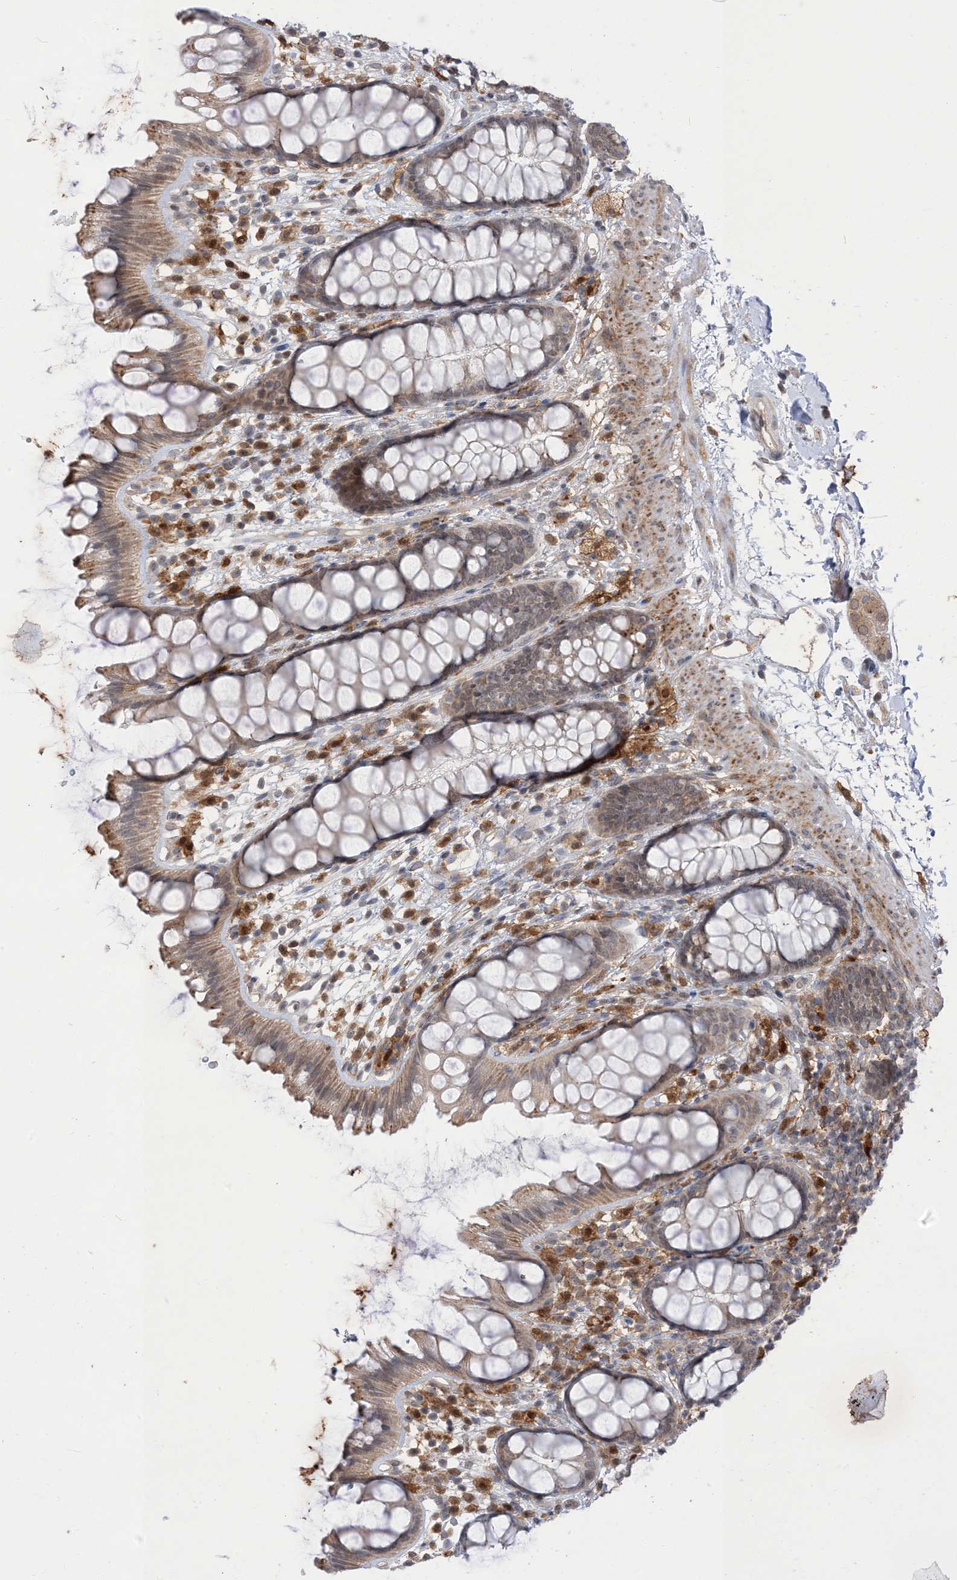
{"staining": {"intensity": "weak", "quantity": ">75%", "location": "cytoplasmic/membranous"}, "tissue": "rectum", "cell_type": "Glandular cells", "image_type": "normal", "snomed": [{"axis": "morphology", "description": "Normal tissue, NOS"}, {"axis": "topography", "description": "Rectum"}], "caption": "Immunohistochemical staining of normal human rectum reveals >75% levels of weak cytoplasmic/membranous protein staining in approximately >75% of glandular cells. (DAB (3,3'-diaminobenzidine) = brown stain, brightfield microscopy at high magnification).", "gene": "NAGK", "patient": {"sex": "female", "age": 65}}